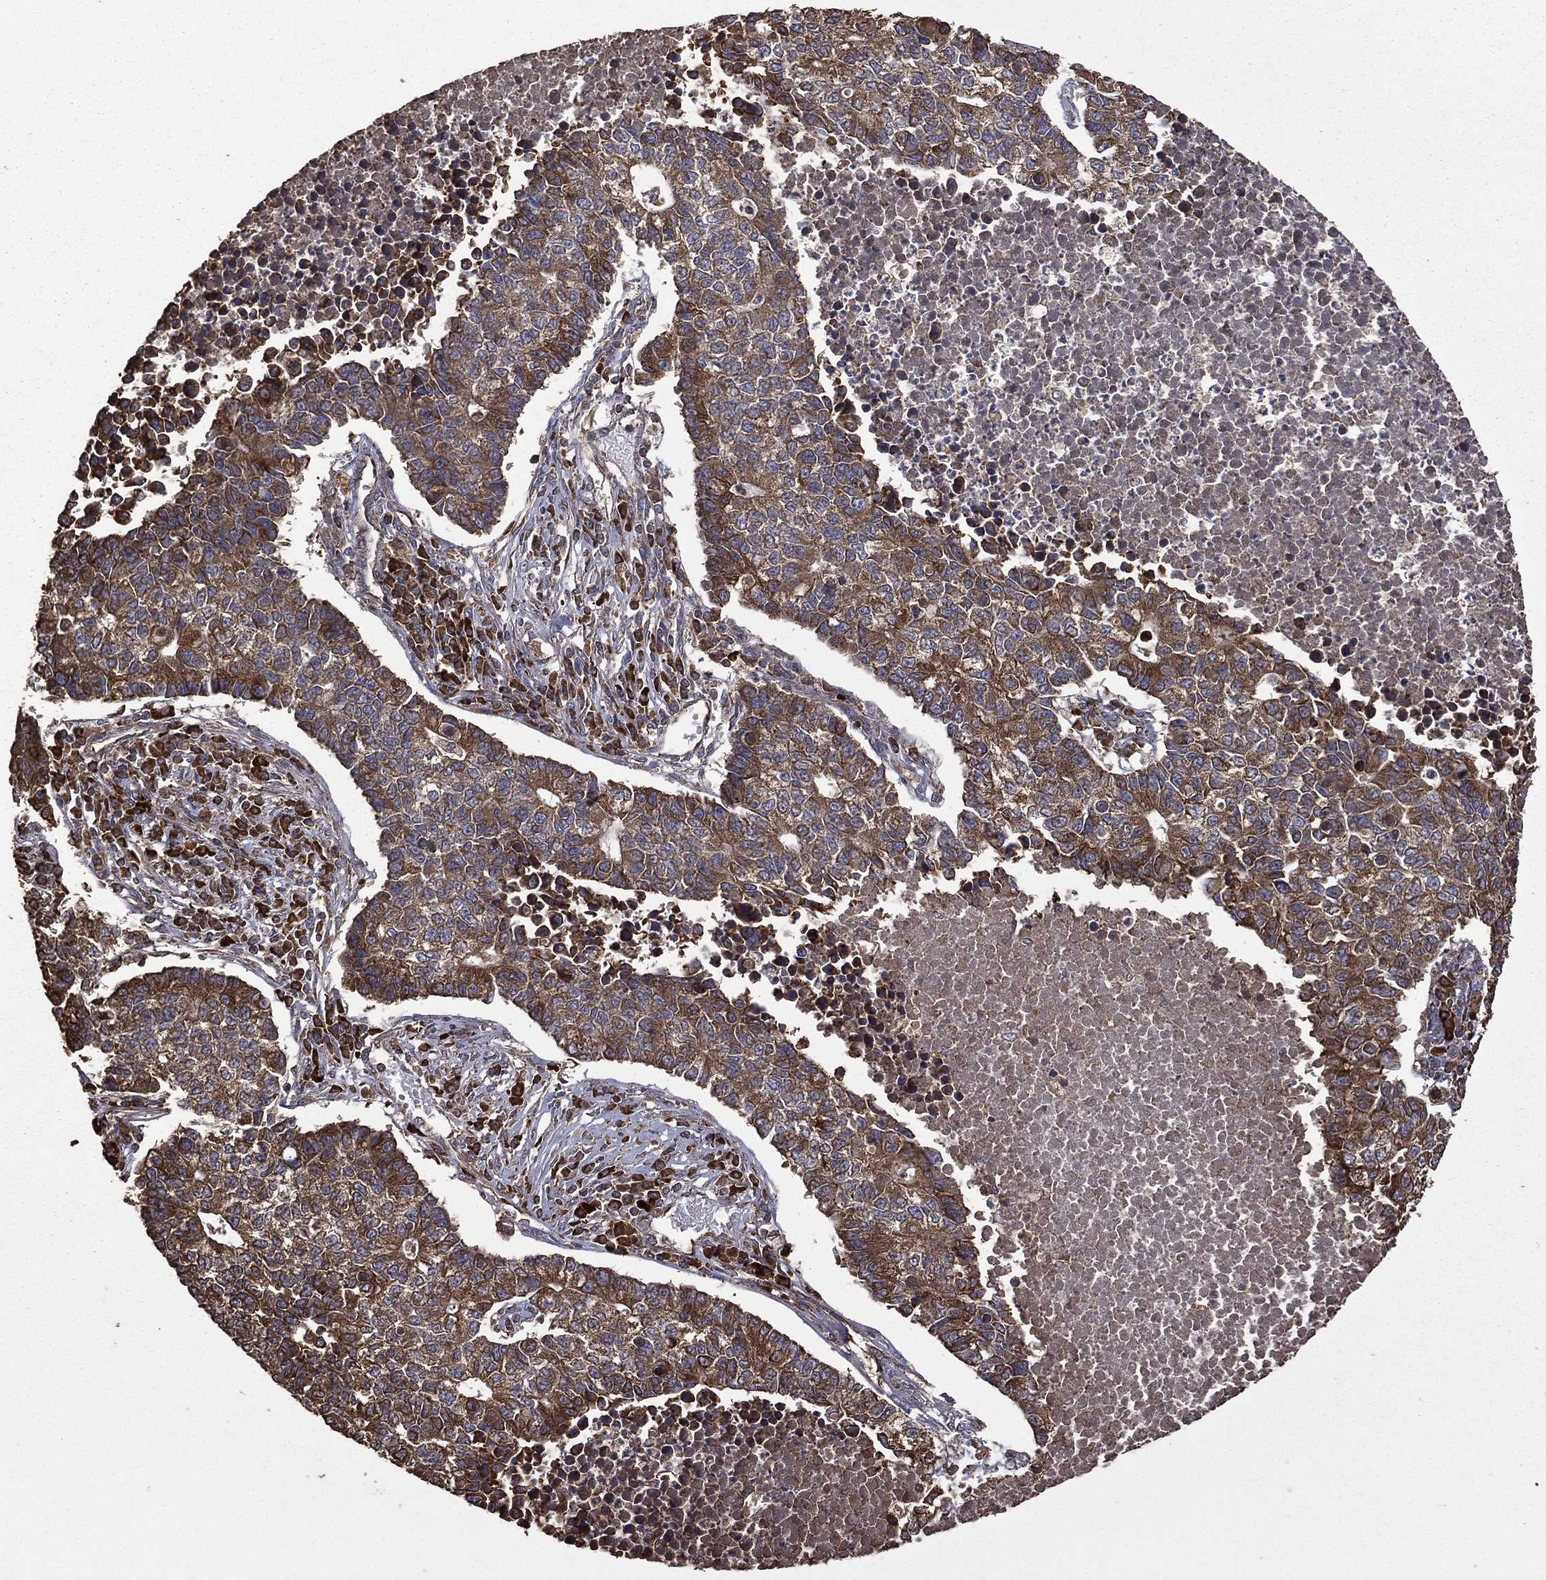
{"staining": {"intensity": "moderate", "quantity": ">75%", "location": "cytoplasmic/membranous"}, "tissue": "lung cancer", "cell_type": "Tumor cells", "image_type": "cancer", "snomed": [{"axis": "morphology", "description": "Adenocarcinoma, NOS"}, {"axis": "topography", "description": "Lung"}], "caption": "Immunohistochemistry (IHC) of human lung cancer demonstrates medium levels of moderate cytoplasmic/membranous positivity in about >75% of tumor cells. (Stains: DAB in brown, nuclei in blue, Microscopy: brightfield microscopy at high magnification).", "gene": "METTL27", "patient": {"sex": "male", "age": 57}}